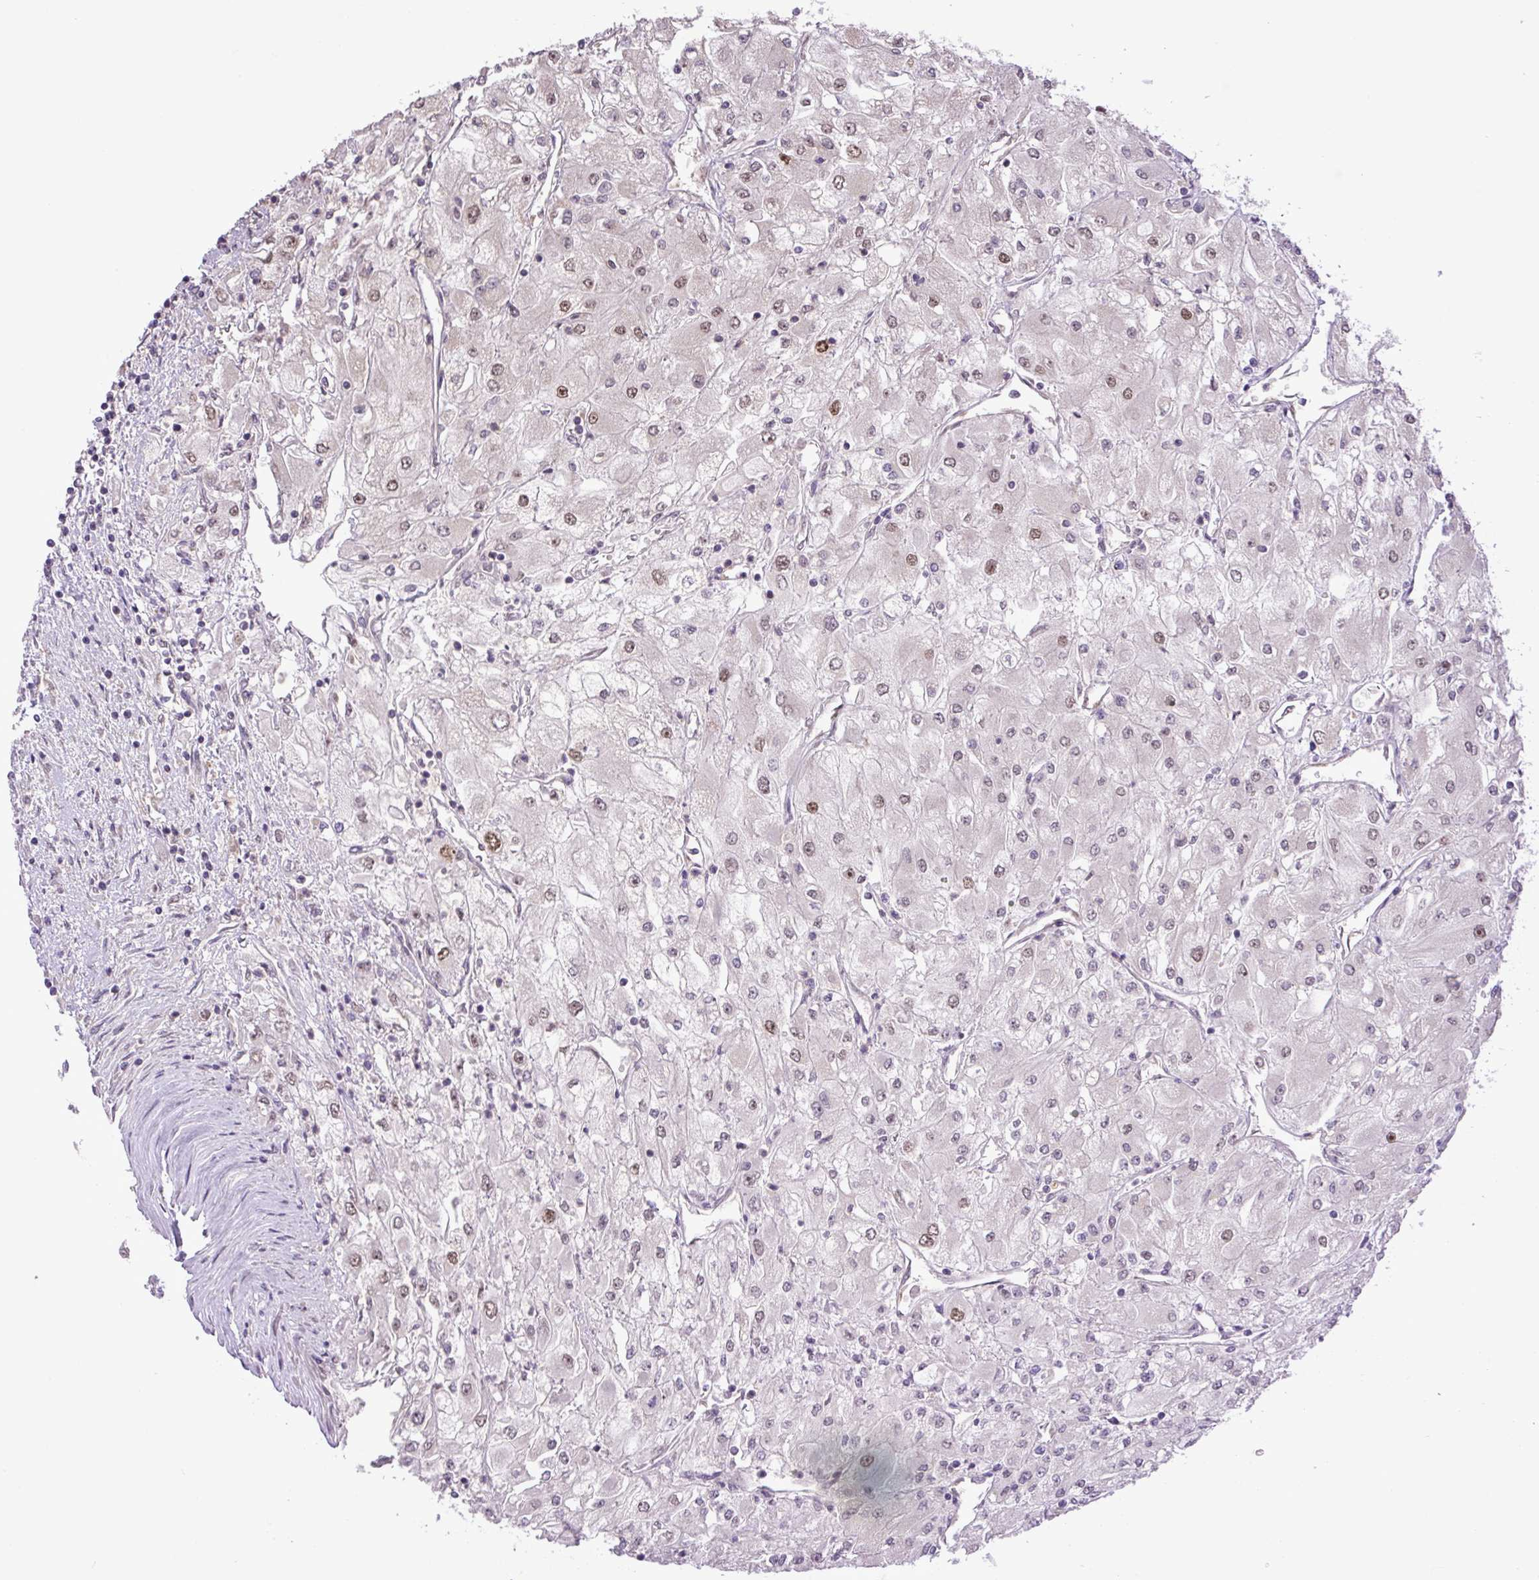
{"staining": {"intensity": "weak", "quantity": "25%-75%", "location": "nuclear"}, "tissue": "renal cancer", "cell_type": "Tumor cells", "image_type": "cancer", "snomed": [{"axis": "morphology", "description": "Adenocarcinoma, NOS"}, {"axis": "topography", "description": "Kidney"}], "caption": "Renal cancer stained for a protein exhibits weak nuclear positivity in tumor cells.", "gene": "KPNA1", "patient": {"sex": "male", "age": 80}}